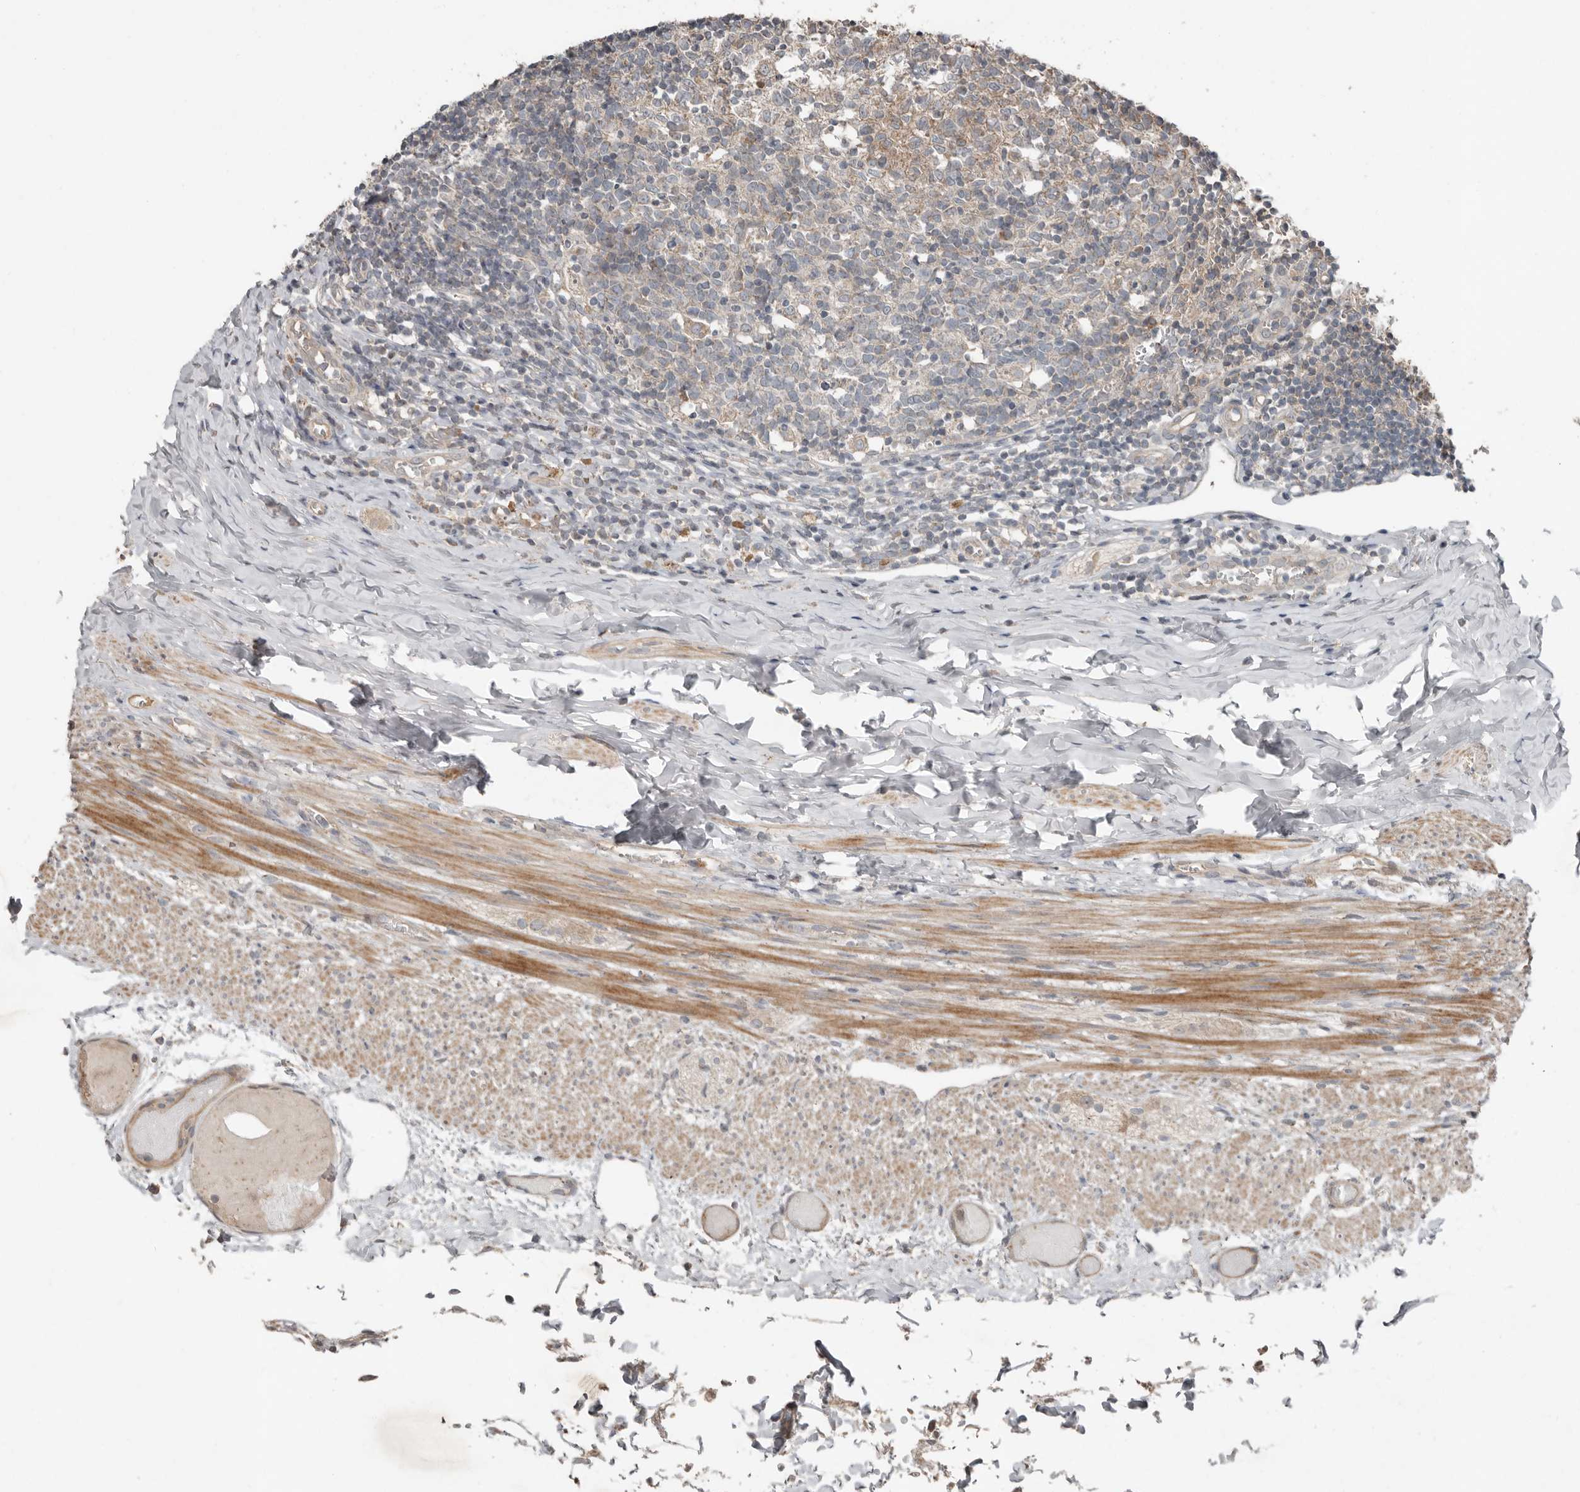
{"staining": {"intensity": "moderate", "quantity": "25%-75%", "location": "cytoplasmic/membranous"}, "tissue": "appendix", "cell_type": "Glandular cells", "image_type": "normal", "snomed": [{"axis": "morphology", "description": "Normal tissue, NOS"}, {"axis": "topography", "description": "Appendix"}], "caption": "Protein expression analysis of normal human appendix reveals moderate cytoplasmic/membranous expression in approximately 25%-75% of glandular cells. The staining was performed using DAB, with brown indicating positive protein expression. Nuclei are stained blue with hematoxylin.", "gene": "SLC6A7", "patient": {"sex": "male", "age": 8}}